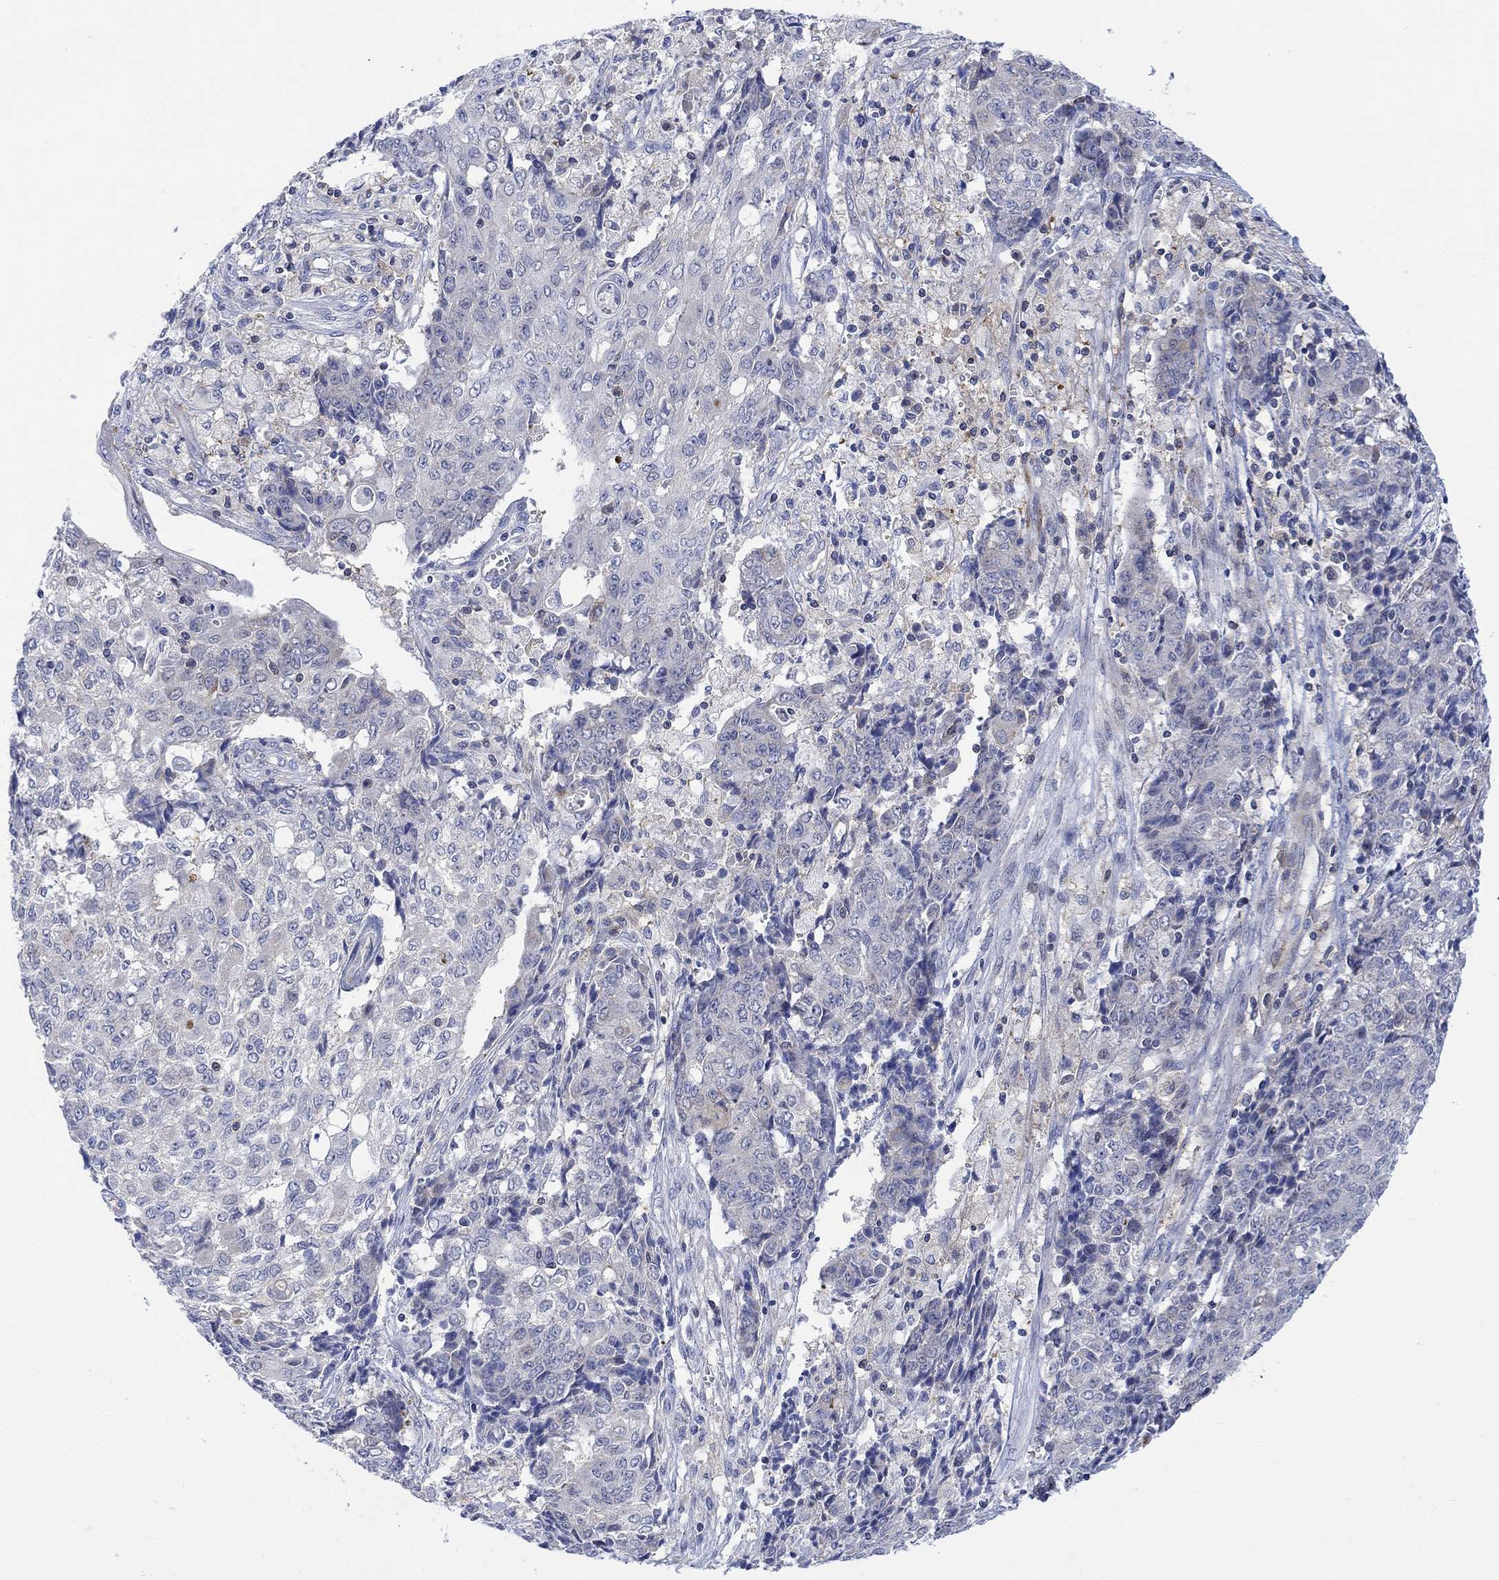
{"staining": {"intensity": "negative", "quantity": "none", "location": "none"}, "tissue": "ovarian cancer", "cell_type": "Tumor cells", "image_type": "cancer", "snomed": [{"axis": "morphology", "description": "Carcinoma, endometroid"}, {"axis": "topography", "description": "Ovary"}], "caption": "This is an IHC photomicrograph of human ovarian endometroid carcinoma. There is no positivity in tumor cells.", "gene": "ARSK", "patient": {"sex": "female", "age": 42}}